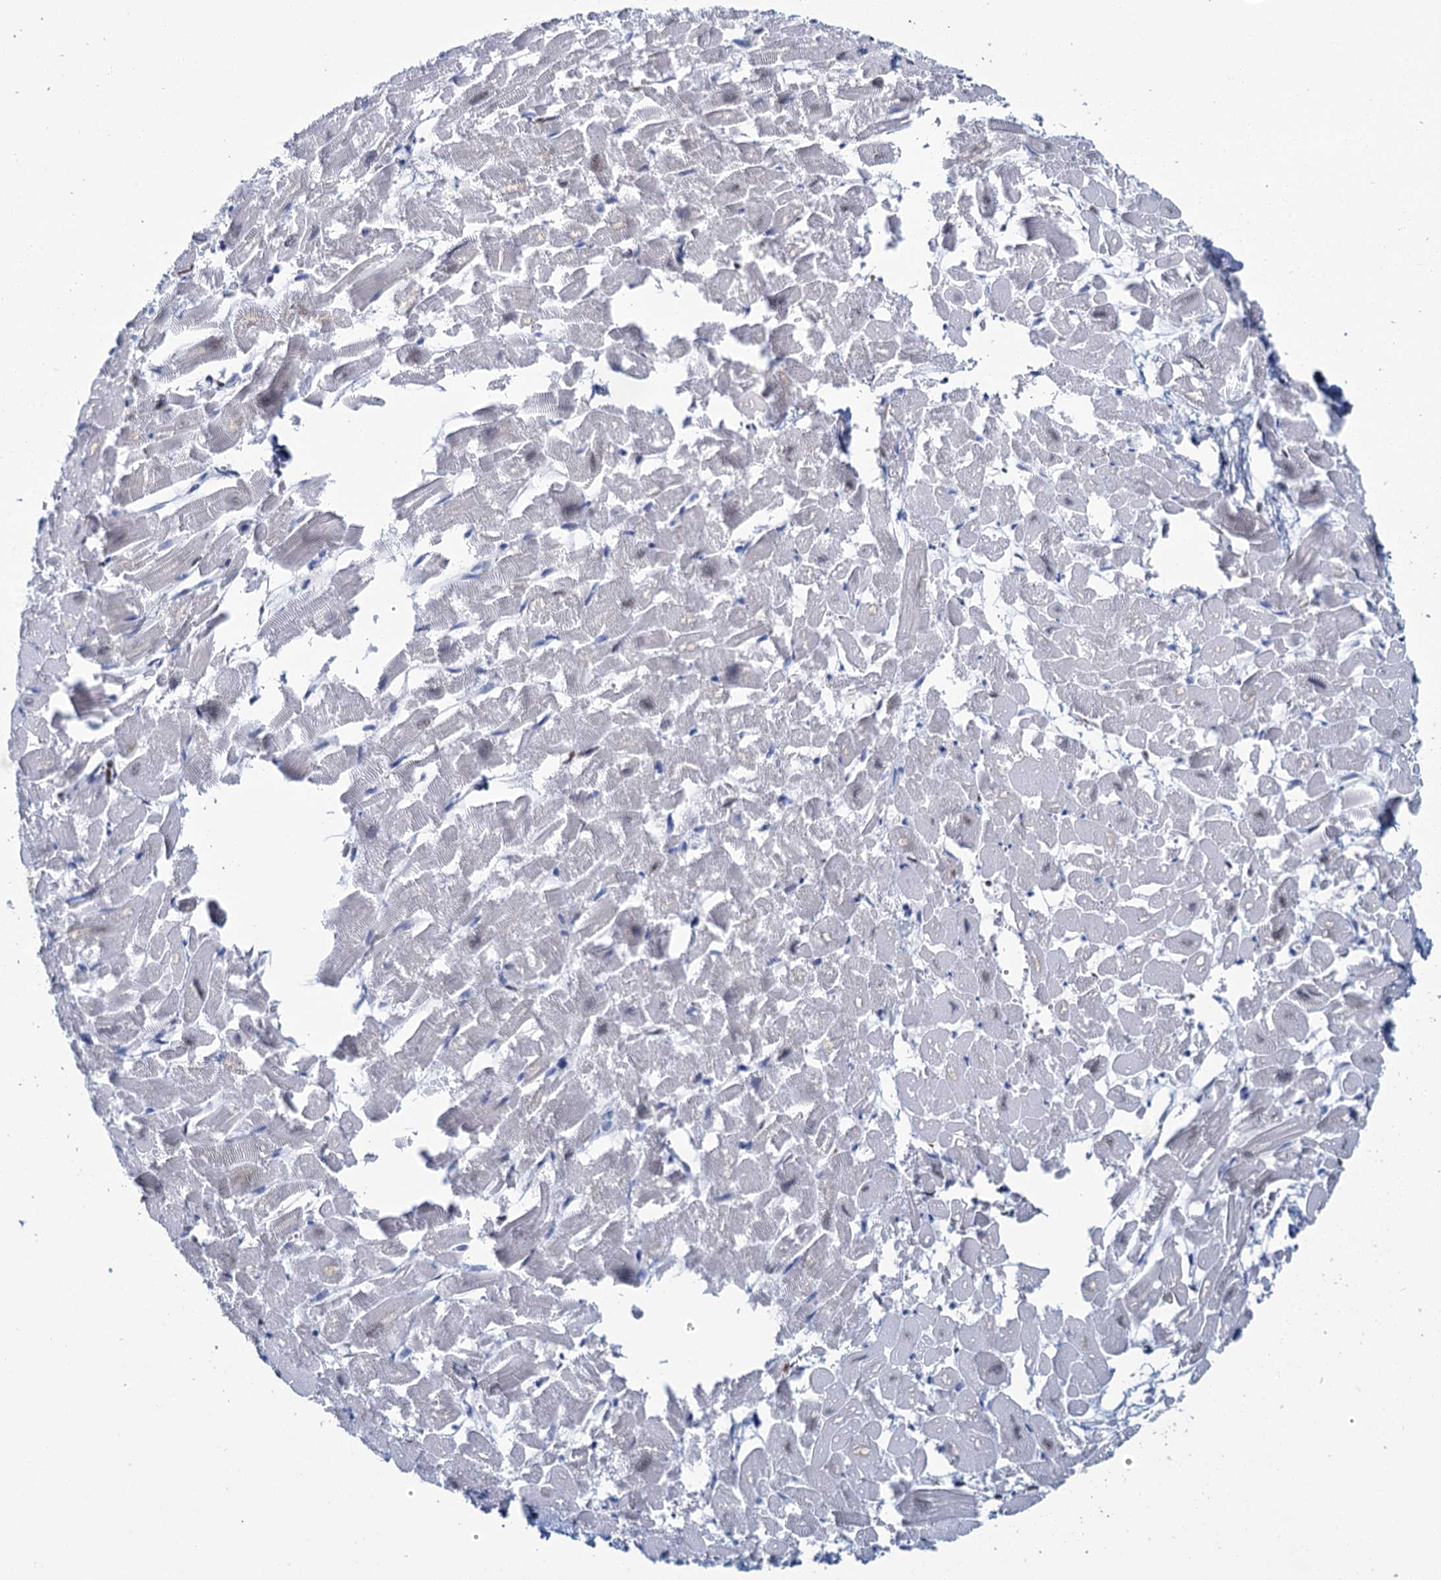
{"staining": {"intensity": "negative", "quantity": "none", "location": "none"}, "tissue": "heart muscle", "cell_type": "Cardiomyocytes", "image_type": "normal", "snomed": [{"axis": "morphology", "description": "Normal tissue, NOS"}, {"axis": "topography", "description": "Heart"}], "caption": "The micrograph displays no staining of cardiomyocytes in unremarkable heart muscle.", "gene": "CELF2", "patient": {"sex": "male", "age": 54}}